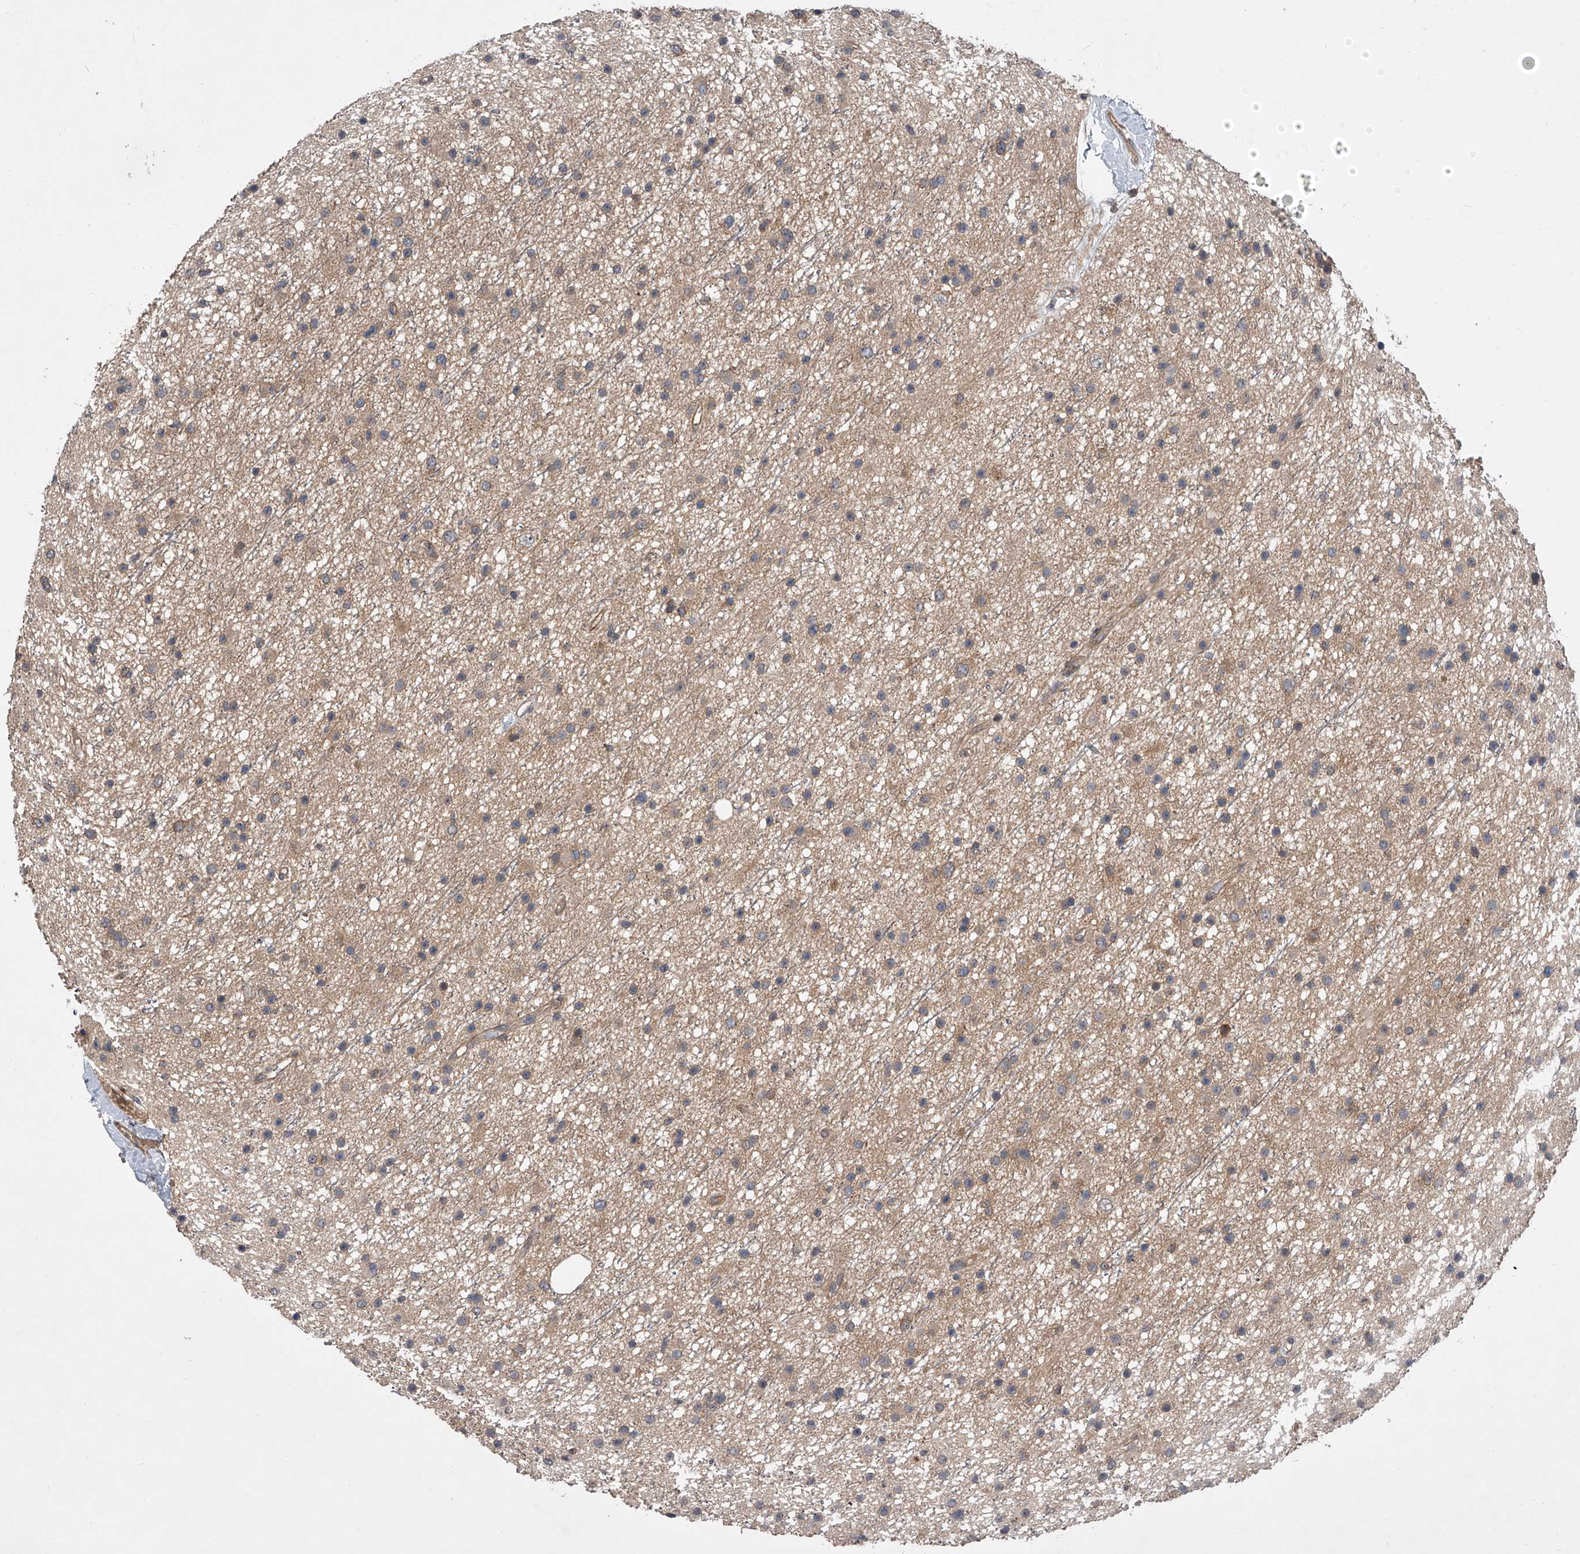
{"staining": {"intensity": "weak", "quantity": ">75%", "location": "cytoplasmic/membranous"}, "tissue": "glioma", "cell_type": "Tumor cells", "image_type": "cancer", "snomed": [{"axis": "morphology", "description": "Glioma, malignant, Low grade"}, {"axis": "topography", "description": "Cerebral cortex"}], "caption": "Immunohistochemistry photomicrograph of neoplastic tissue: malignant glioma (low-grade) stained using immunohistochemistry exhibits low levels of weak protein expression localized specifically in the cytoplasmic/membranous of tumor cells, appearing as a cytoplasmic/membranous brown color.", "gene": "USP47", "patient": {"sex": "female", "age": 39}}